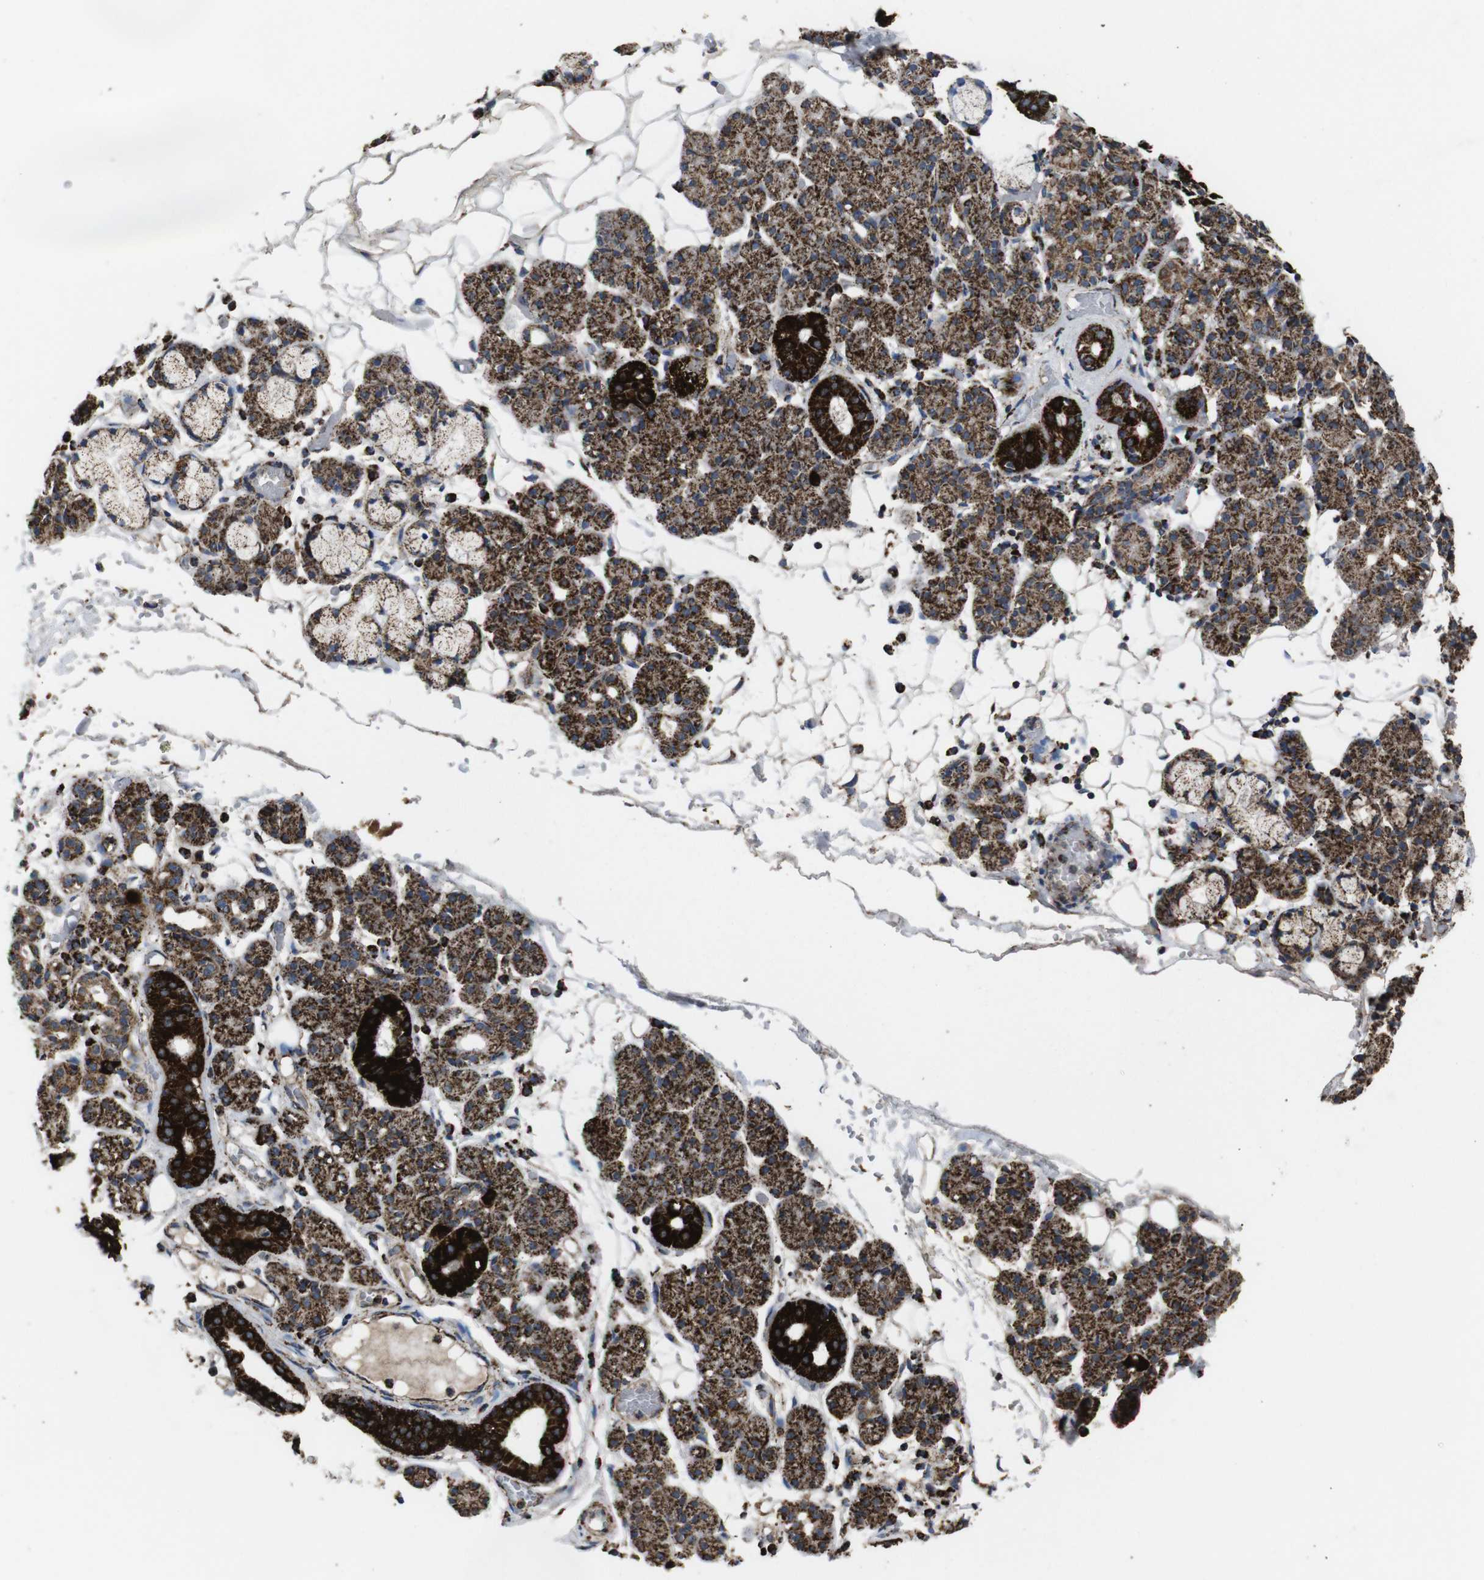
{"staining": {"intensity": "strong", "quantity": ">75%", "location": "cytoplasmic/membranous"}, "tissue": "salivary gland", "cell_type": "Glandular cells", "image_type": "normal", "snomed": [{"axis": "morphology", "description": "Normal tissue, NOS"}, {"axis": "topography", "description": "Salivary gland"}], "caption": "DAB (3,3'-diaminobenzidine) immunohistochemical staining of benign human salivary gland demonstrates strong cytoplasmic/membranous protein positivity in about >75% of glandular cells. (Stains: DAB in brown, nuclei in blue, Microscopy: brightfield microscopy at high magnification).", "gene": "ATP5F1A", "patient": {"sex": "male", "age": 63}}